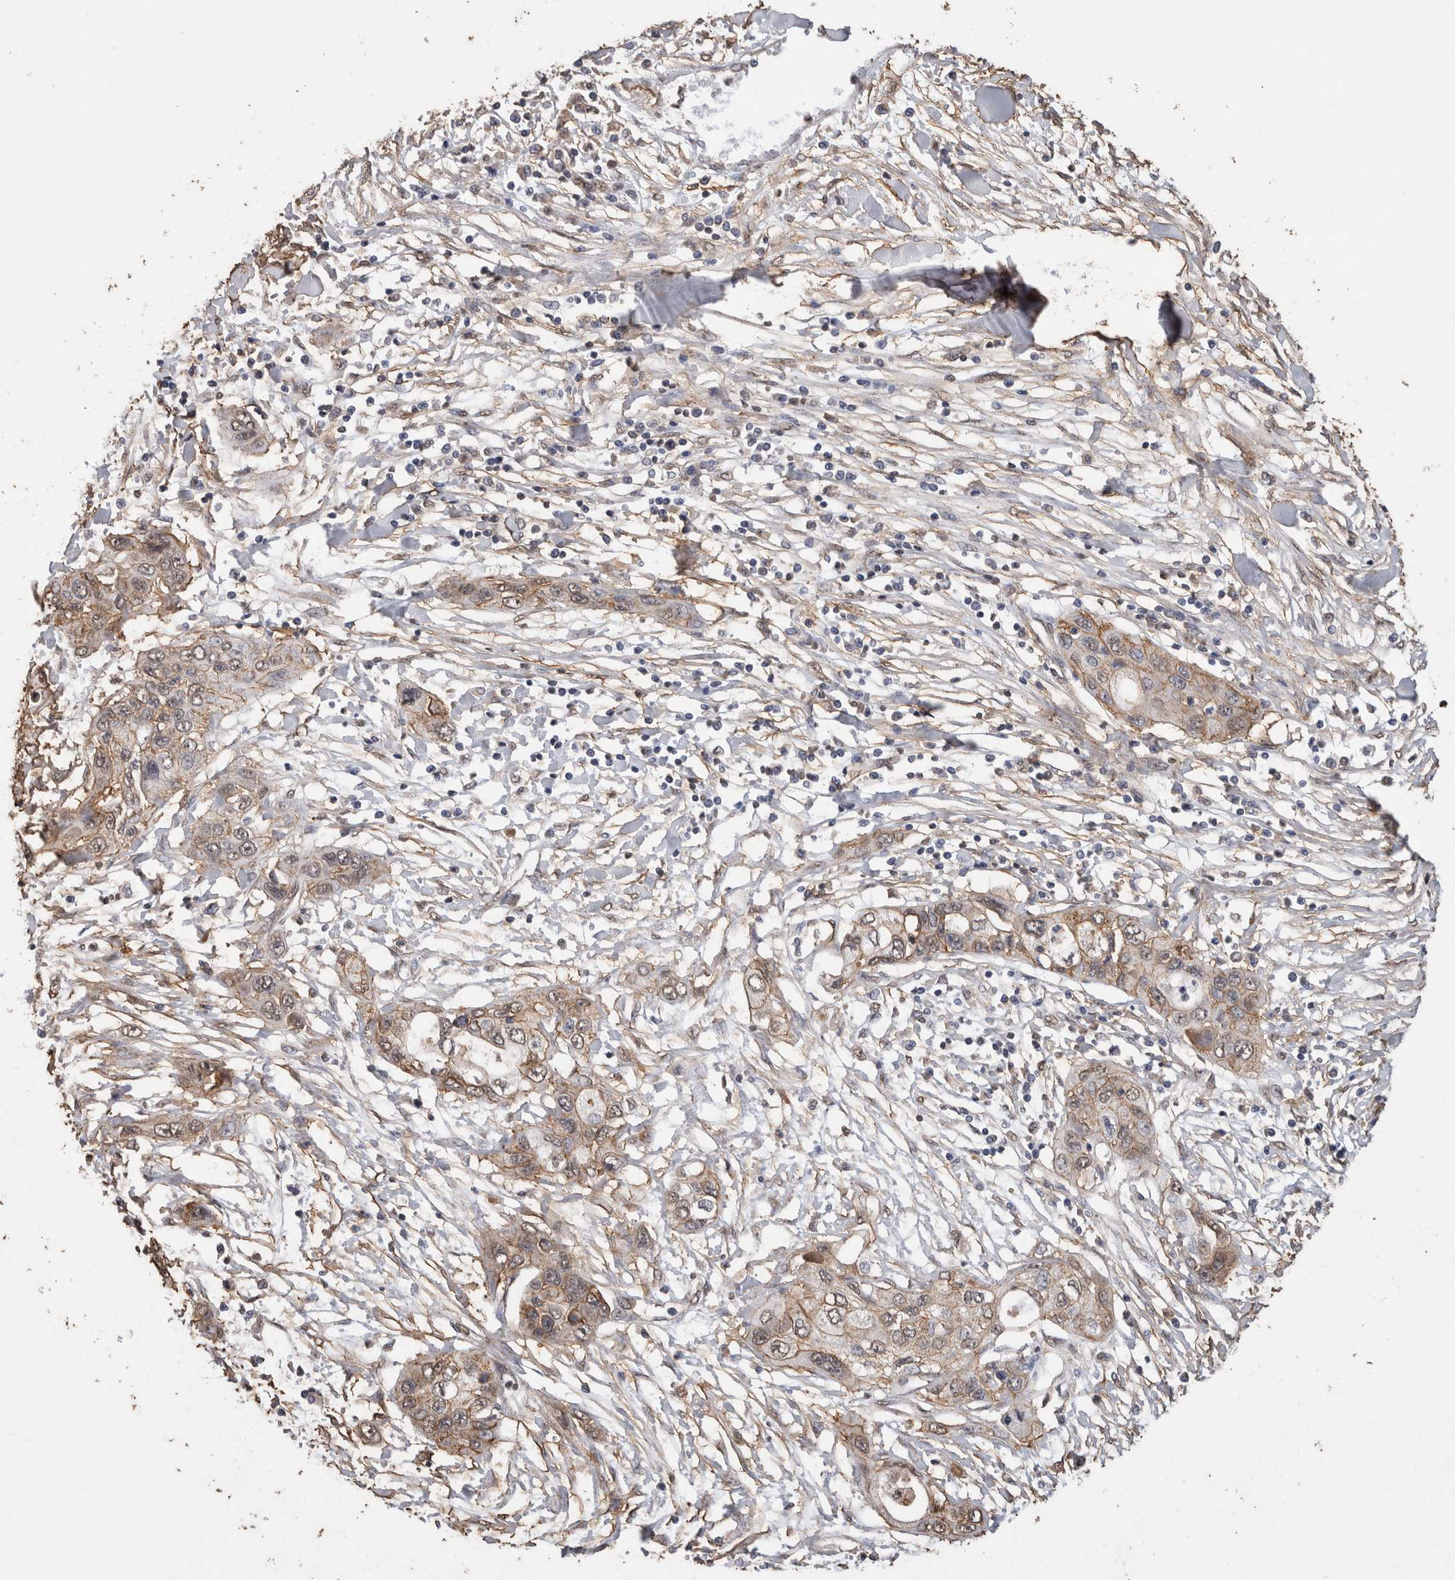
{"staining": {"intensity": "moderate", "quantity": "25%-75%", "location": "cytoplasmic/membranous"}, "tissue": "pancreatic cancer", "cell_type": "Tumor cells", "image_type": "cancer", "snomed": [{"axis": "morphology", "description": "Adenocarcinoma, NOS"}, {"axis": "topography", "description": "Pancreas"}], "caption": "Moderate cytoplasmic/membranous staining is appreciated in about 25%-75% of tumor cells in pancreatic cancer (adenocarcinoma). Nuclei are stained in blue.", "gene": "S100A10", "patient": {"sex": "female", "age": 70}}